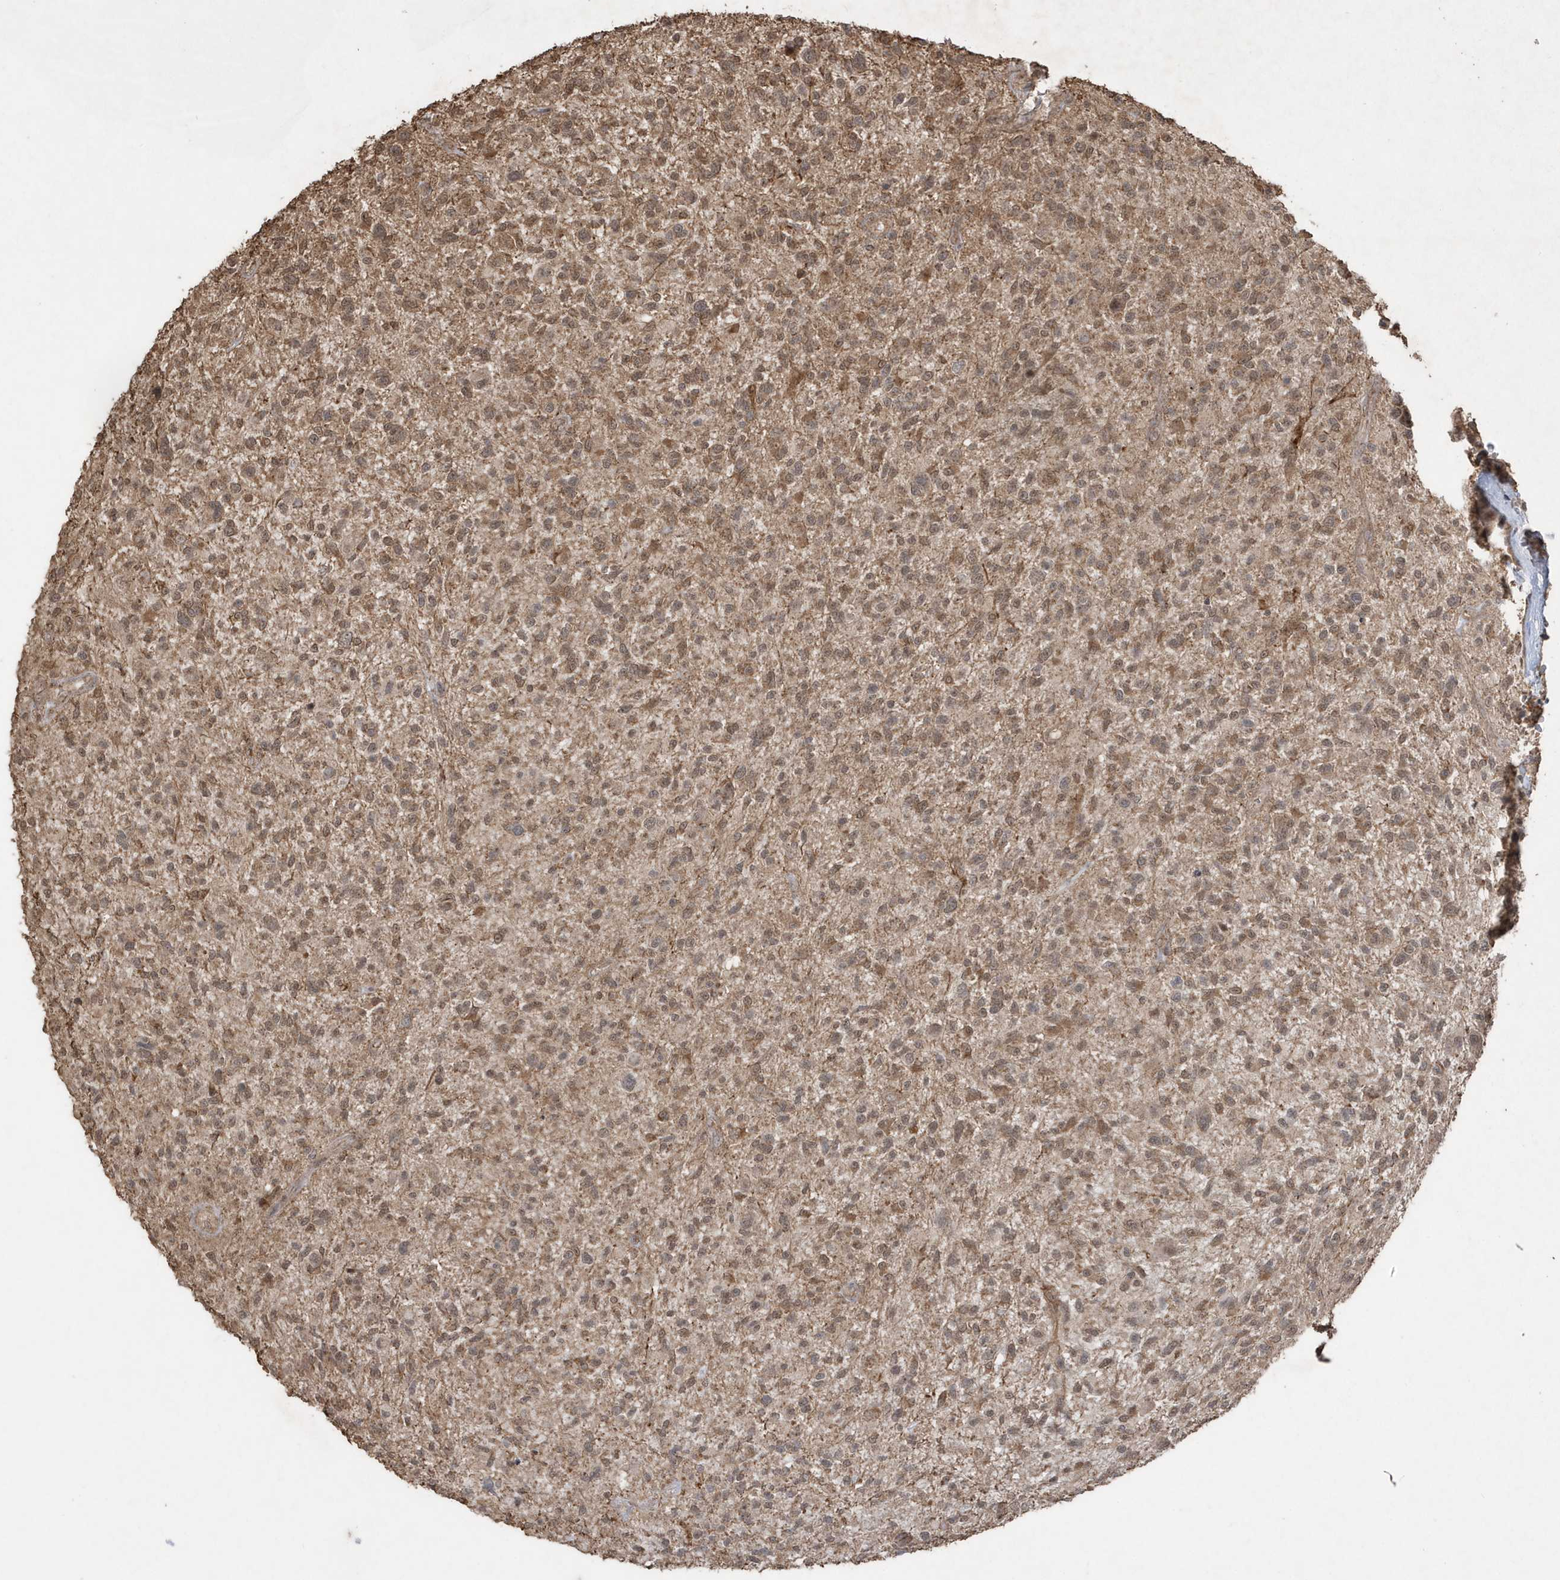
{"staining": {"intensity": "moderate", "quantity": ">75%", "location": "cytoplasmic/membranous,nuclear"}, "tissue": "glioma", "cell_type": "Tumor cells", "image_type": "cancer", "snomed": [{"axis": "morphology", "description": "Glioma, malignant, High grade"}, {"axis": "topography", "description": "Brain"}], "caption": "Brown immunohistochemical staining in human malignant glioma (high-grade) demonstrates moderate cytoplasmic/membranous and nuclear expression in about >75% of tumor cells. (Stains: DAB in brown, nuclei in blue, Microscopy: brightfield microscopy at high magnification).", "gene": "PAXBP1", "patient": {"sex": "male", "age": 47}}